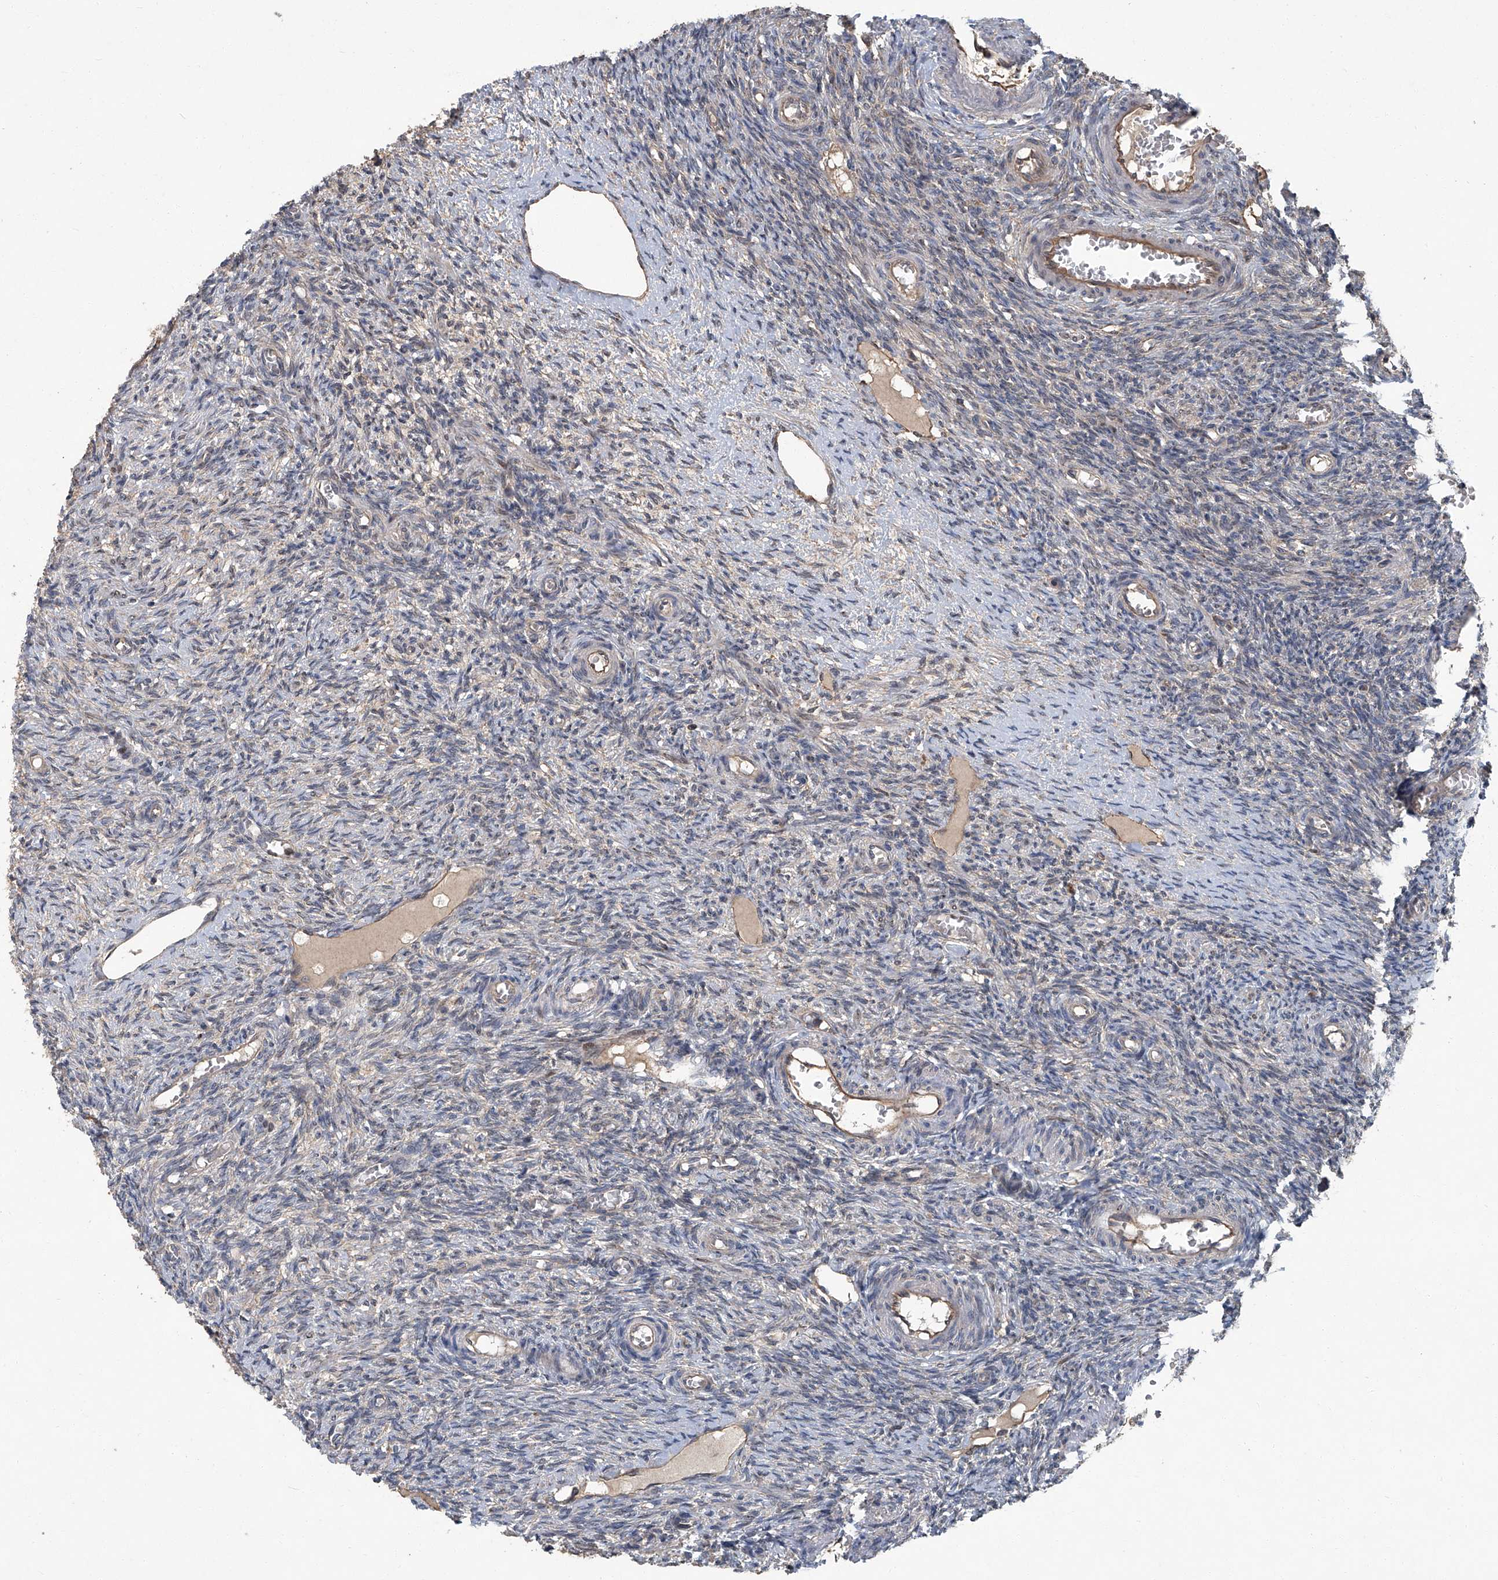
{"staining": {"intensity": "moderate", "quantity": "<25%", "location": "cytoplasmic/membranous"}, "tissue": "ovary", "cell_type": "Ovarian stroma cells", "image_type": "normal", "snomed": [{"axis": "morphology", "description": "Normal tissue, NOS"}, {"axis": "topography", "description": "Ovary"}], "caption": "Immunohistochemical staining of normal human ovary shows moderate cytoplasmic/membranous protein positivity in approximately <25% of ovarian stroma cells.", "gene": "ANKRD34A", "patient": {"sex": "female", "age": 27}}